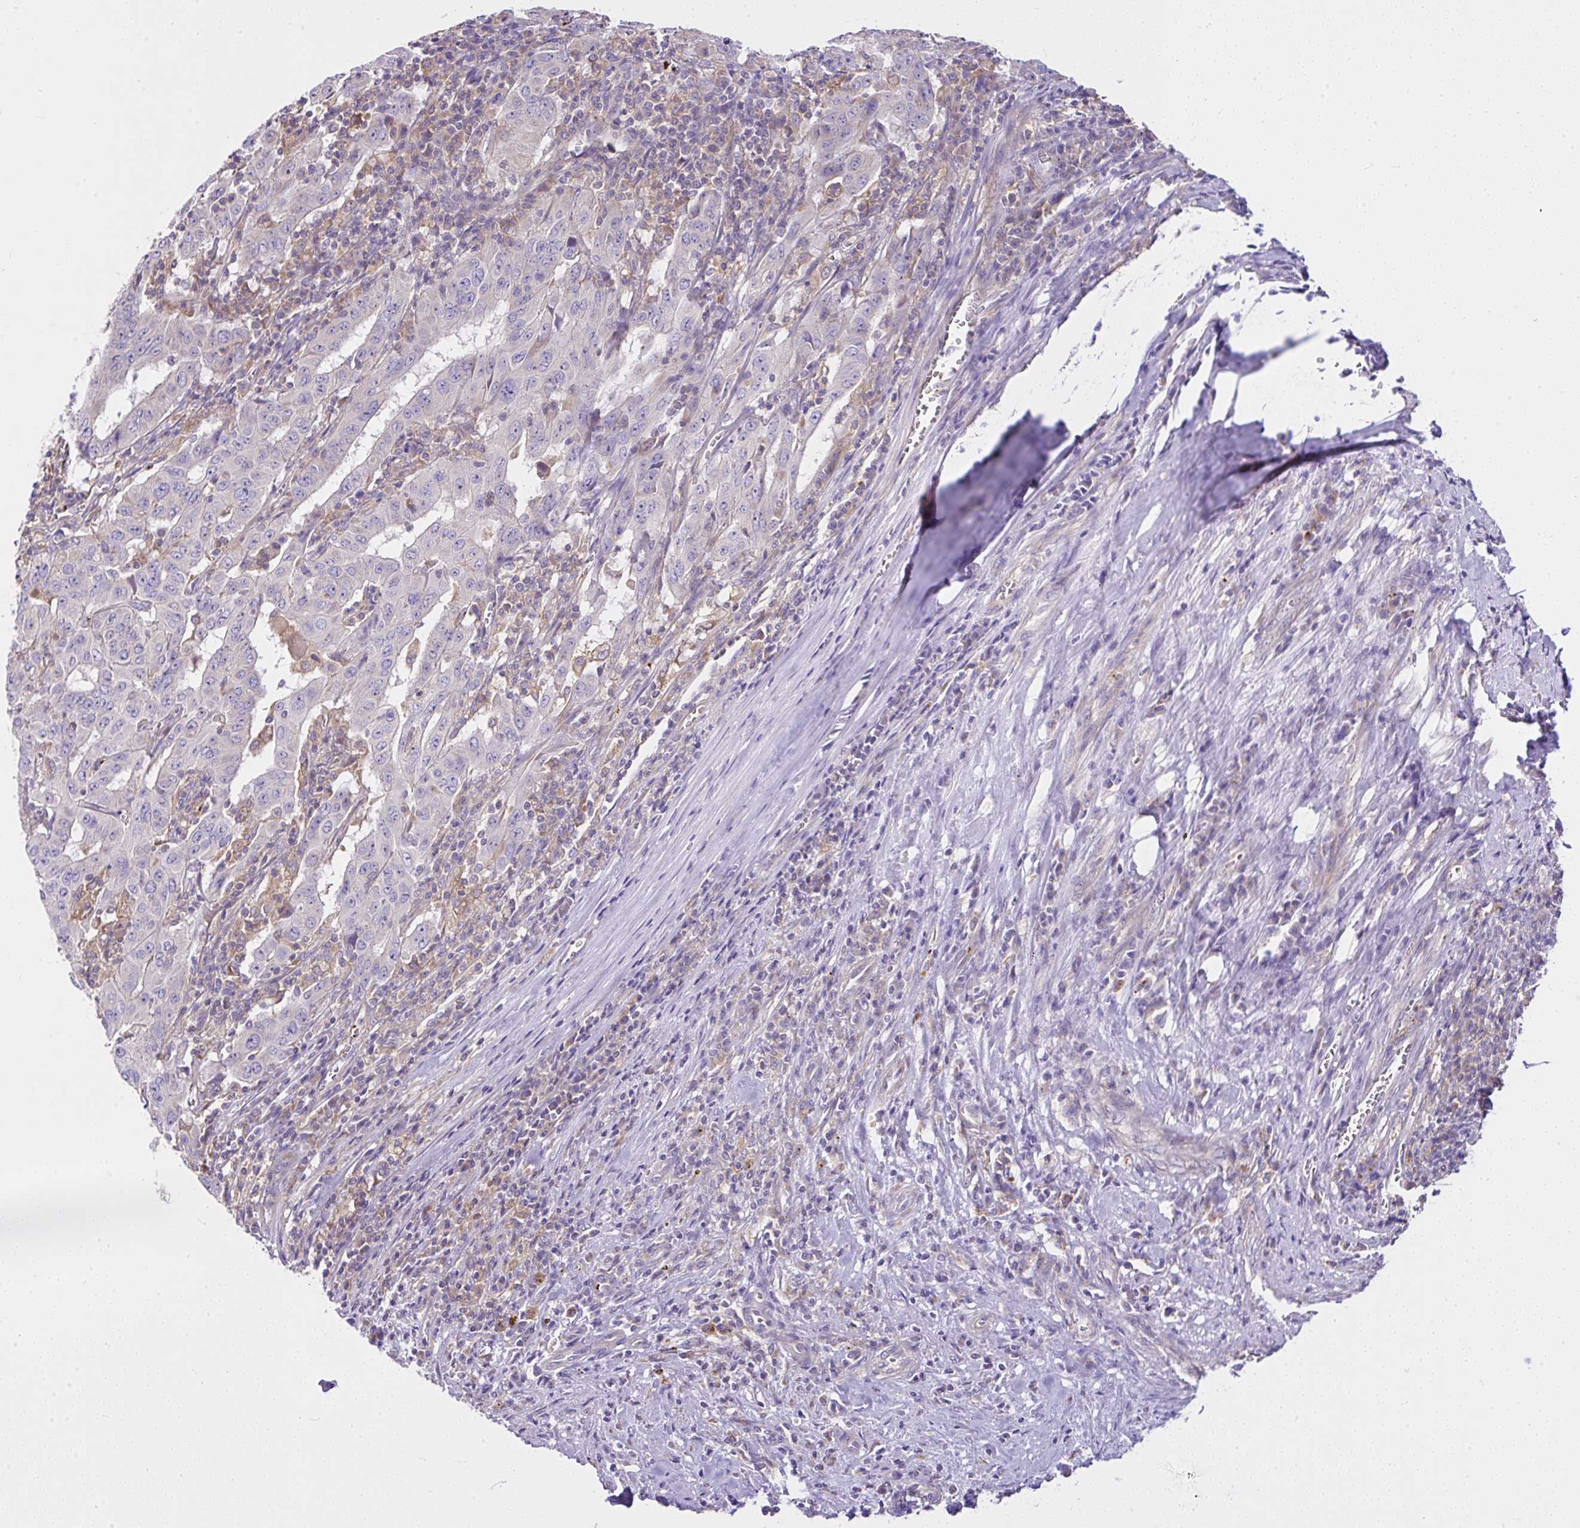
{"staining": {"intensity": "negative", "quantity": "none", "location": "none"}, "tissue": "pancreatic cancer", "cell_type": "Tumor cells", "image_type": "cancer", "snomed": [{"axis": "morphology", "description": "Adenocarcinoma, NOS"}, {"axis": "topography", "description": "Pancreas"}], "caption": "Tumor cells show no significant staining in pancreatic cancer (adenocarcinoma). (Brightfield microscopy of DAB immunohistochemistry (IHC) at high magnification).", "gene": "CCDC142", "patient": {"sex": "male", "age": 63}}